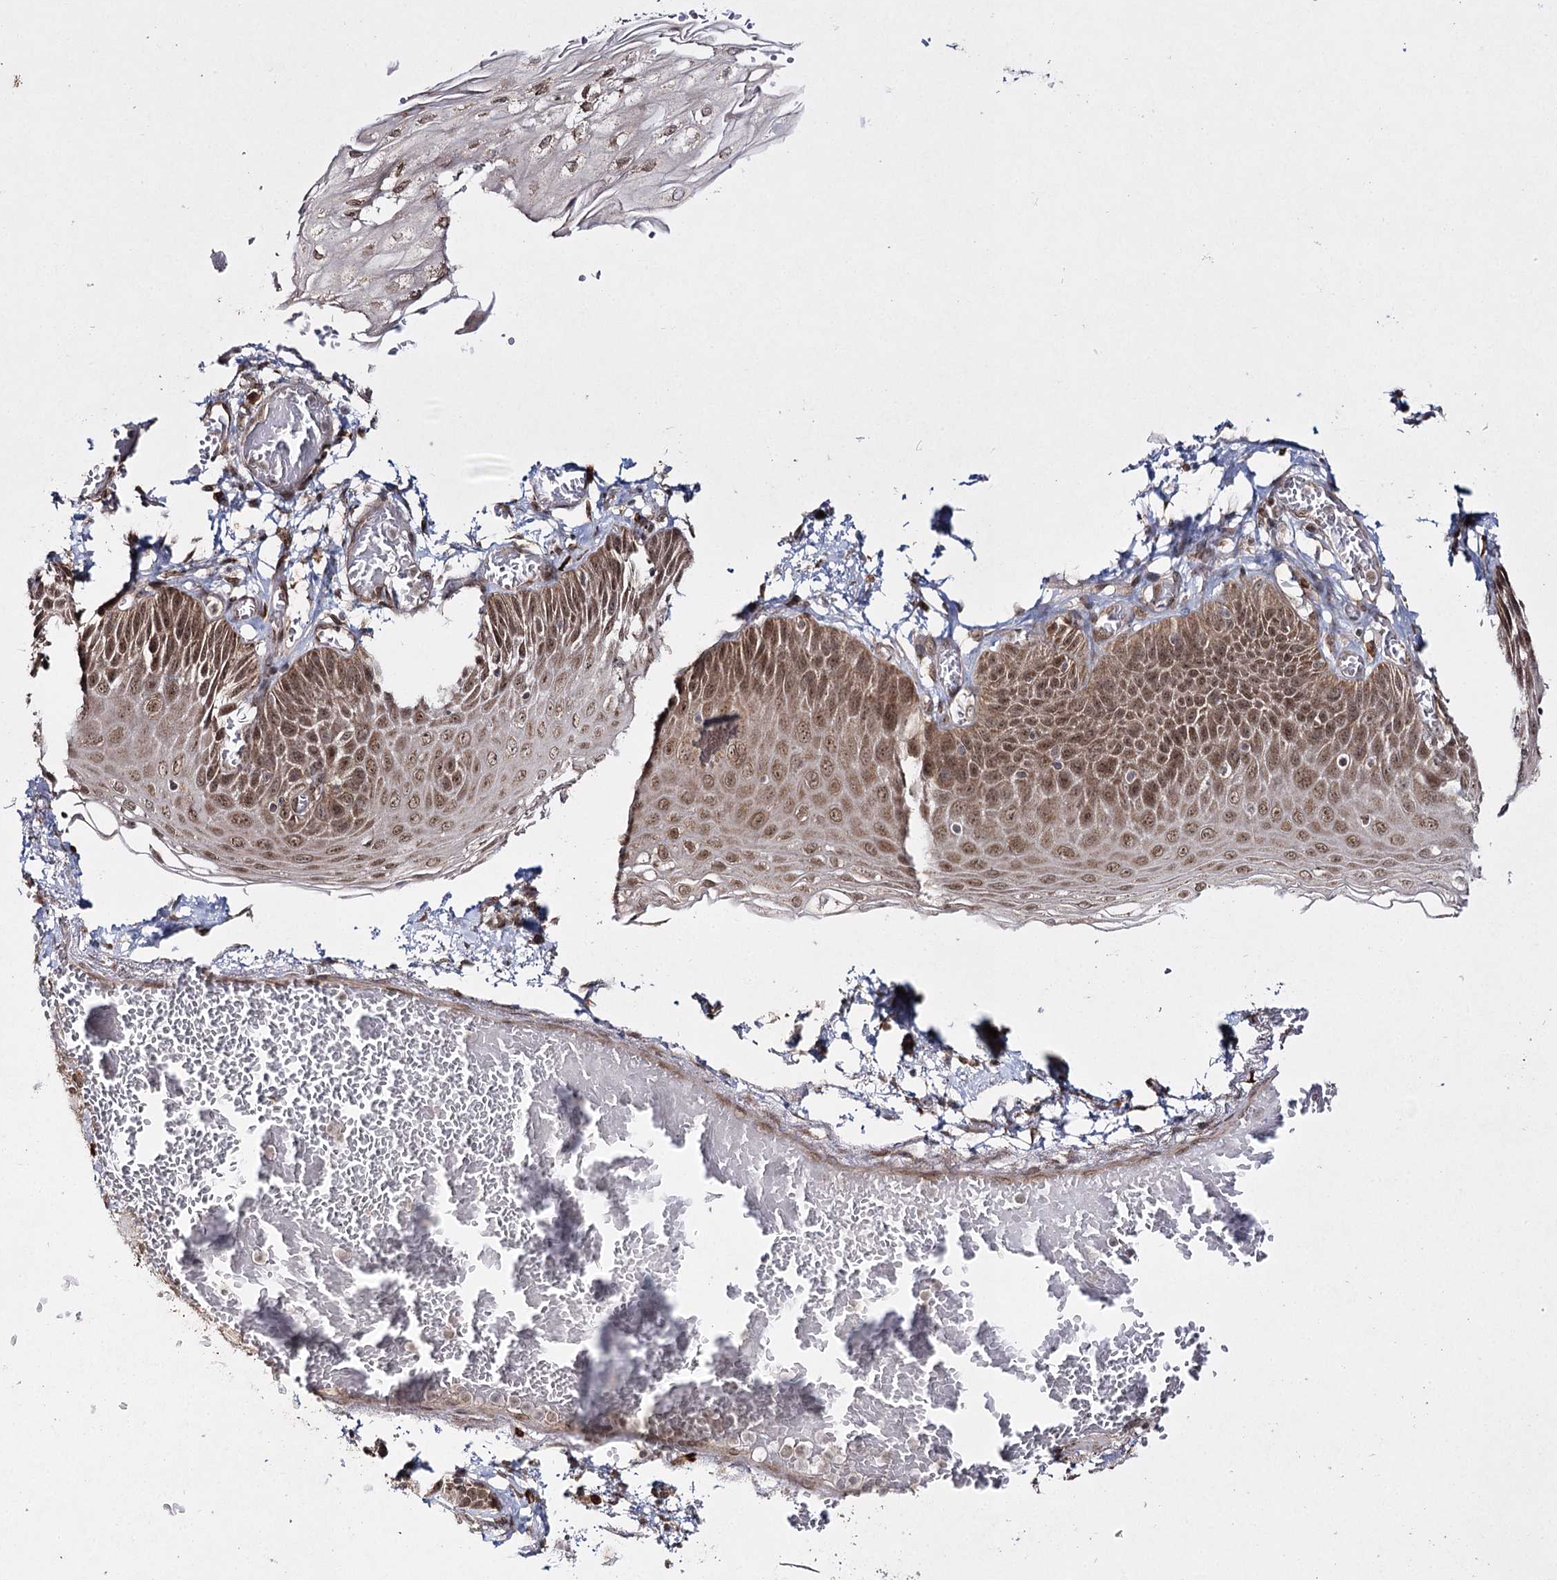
{"staining": {"intensity": "moderate", "quantity": ">75%", "location": "nuclear"}, "tissue": "esophagus", "cell_type": "Squamous epithelial cells", "image_type": "normal", "snomed": [{"axis": "morphology", "description": "Normal tissue, NOS"}, {"axis": "topography", "description": "Esophagus"}], "caption": "This image shows normal esophagus stained with immunohistochemistry (IHC) to label a protein in brown. The nuclear of squamous epithelial cells show moderate positivity for the protein. Nuclei are counter-stained blue.", "gene": "TRNT1", "patient": {"sex": "male", "age": 81}}